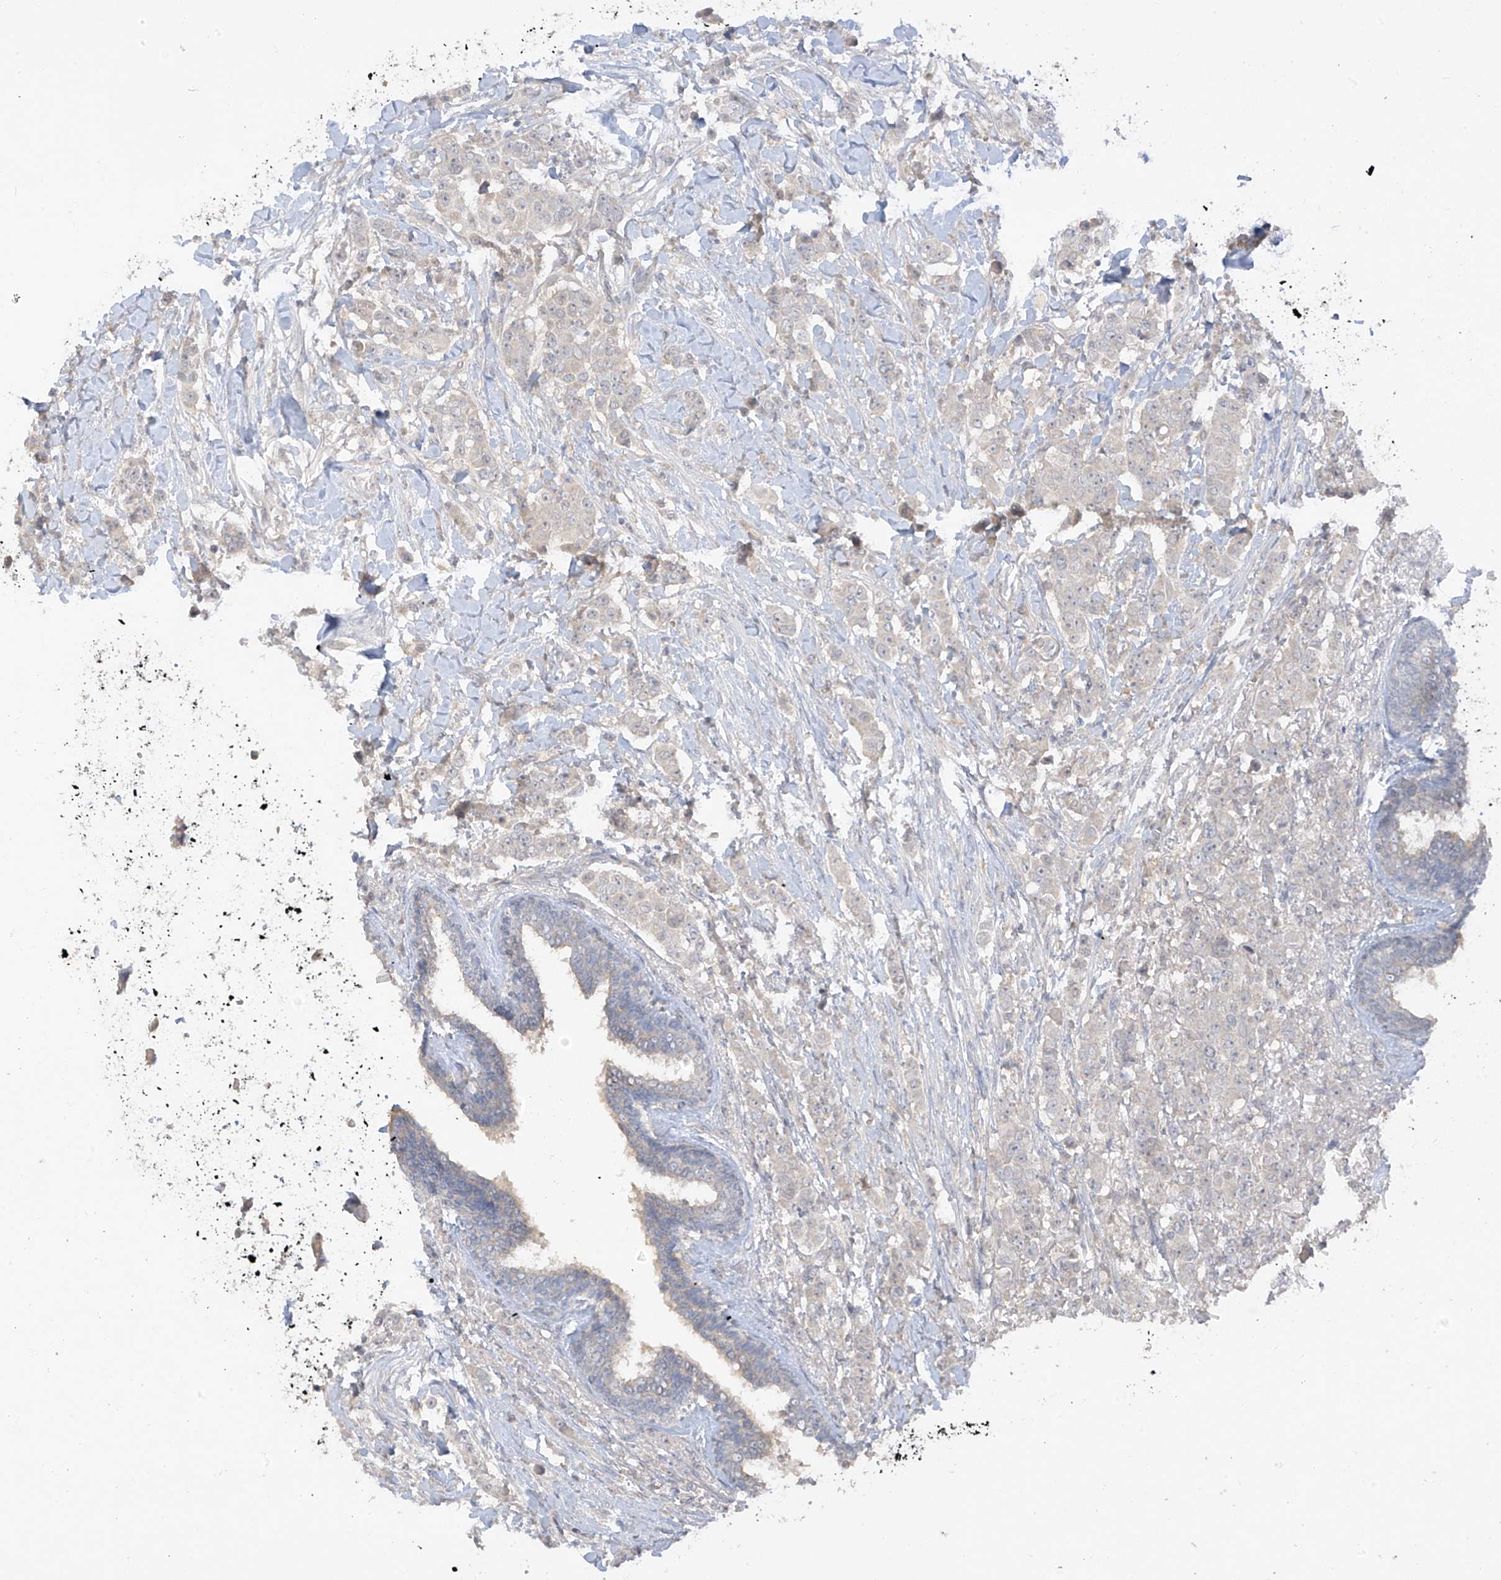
{"staining": {"intensity": "negative", "quantity": "none", "location": "none"}, "tissue": "breast cancer", "cell_type": "Tumor cells", "image_type": "cancer", "snomed": [{"axis": "morphology", "description": "Duct carcinoma"}, {"axis": "topography", "description": "Breast"}], "caption": "The immunohistochemistry (IHC) micrograph has no significant staining in tumor cells of breast cancer tissue.", "gene": "ANGEL2", "patient": {"sex": "female", "age": 40}}